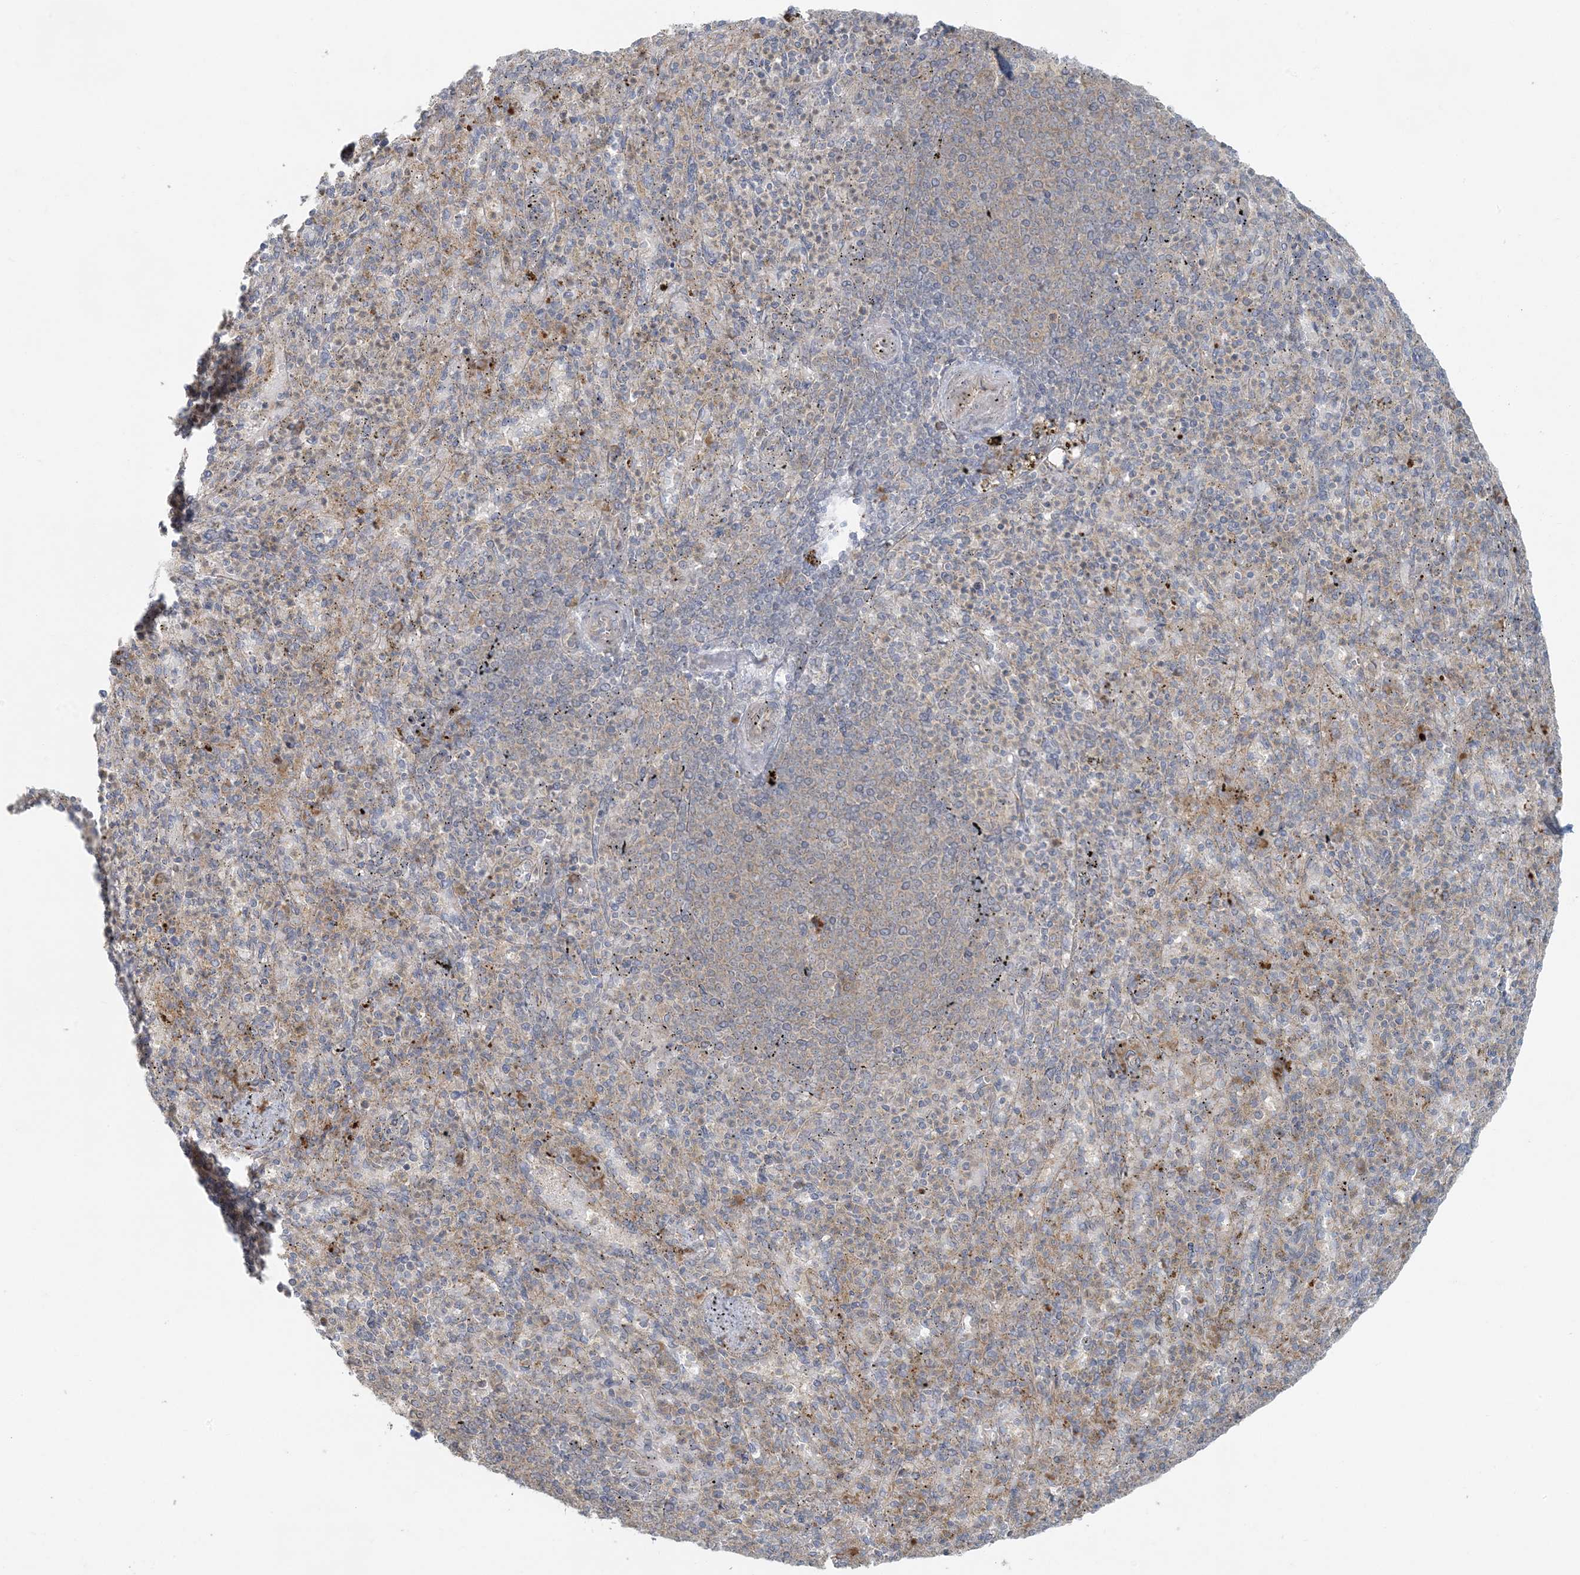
{"staining": {"intensity": "weak", "quantity": "<25%", "location": "cytoplasmic/membranous"}, "tissue": "spleen", "cell_type": "Cells in red pulp", "image_type": "normal", "snomed": [{"axis": "morphology", "description": "Normal tissue, NOS"}, {"axis": "topography", "description": "Spleen"}], "caption": "Human spleen stained for a protein using immunohistochemistry (IHC) reveals no staining in cells in red pulp.", "gene": "ZNF263", "patient": {"sex": "female", "age": 74}}